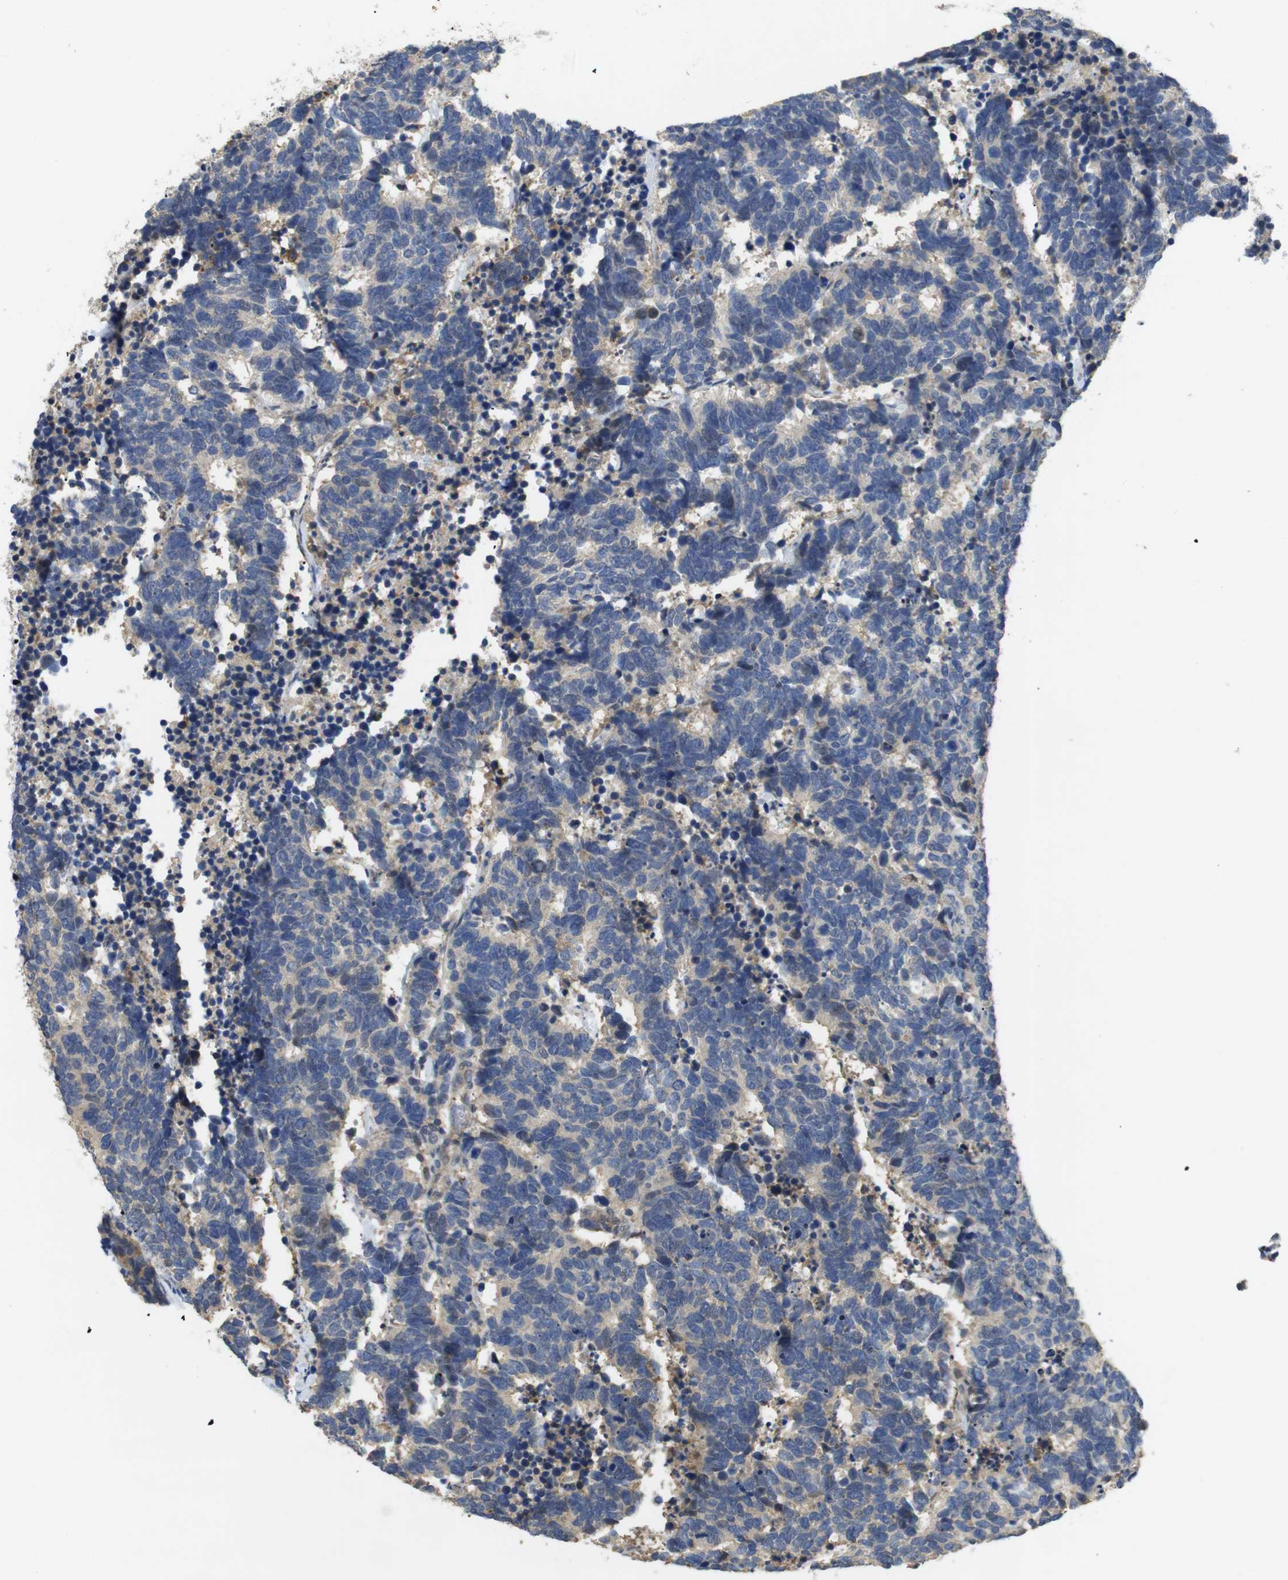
{"staining": {"intensity": "weak", "quantity": "<25%", "location": "cytoplasmic/membranous,nuclear"}, "tissue": "carcinoid", "cell_type": "Tumor cells", "image_type": "cancer", "snomed": [{"axis": "morphology", "description": "Carcinoma, NOS"}, {"axis": "morphology", "description": "Carcinoid, malignant, NOS"}, {"axis": "topography", "description": "Urinary bladder"}], "caption": "This is a image of immunohistochemistry staining of malignant carcinoid, which shows no expression in tumor cells.", "gene": "FNTA", "patient": {"sex": "male", "age": 57}}